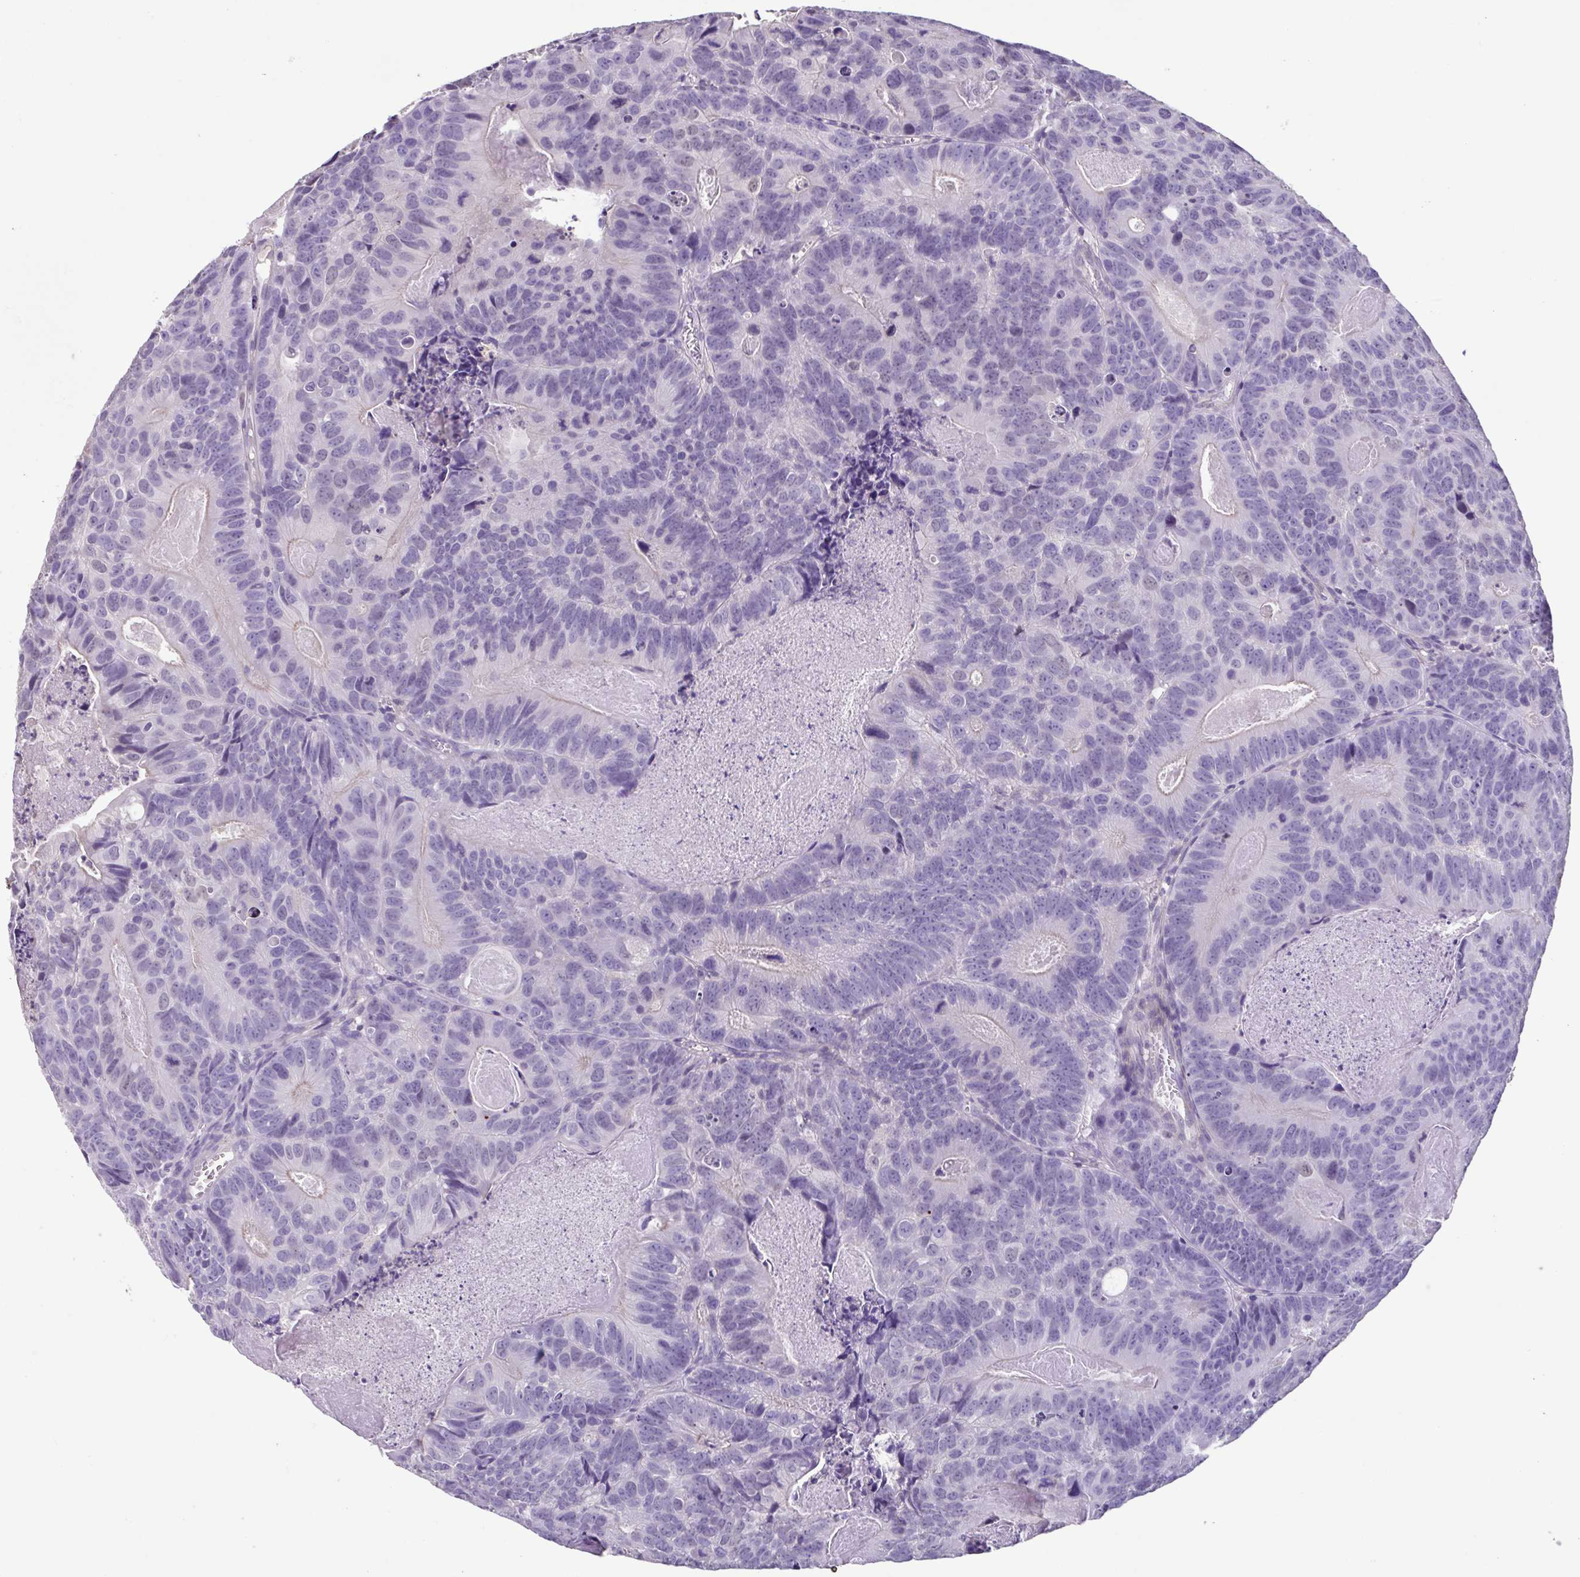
{"staining": {"intensity": "negative", "quantity": "none", "location": "none"}, "tissue": "head and neck cancer", "cell_type": "Tumor cells", "image_type": "cancer", "snomed": [{"axis": "morphology", "description": "Adenocarcinoma, NOS"}, {"axis": "topography", "description": "Head-Neck"}], "caption": "Immunohistochemistry photomicrograph of neoplastic tissue: head and neck adenocarcinoma stained with DAB (3,3'-diaminobenzidine) exhibits no significant protein expression in tumor cells.", "gene": "ACTRT3", "patient": {"sex": "male", "age": 62}}